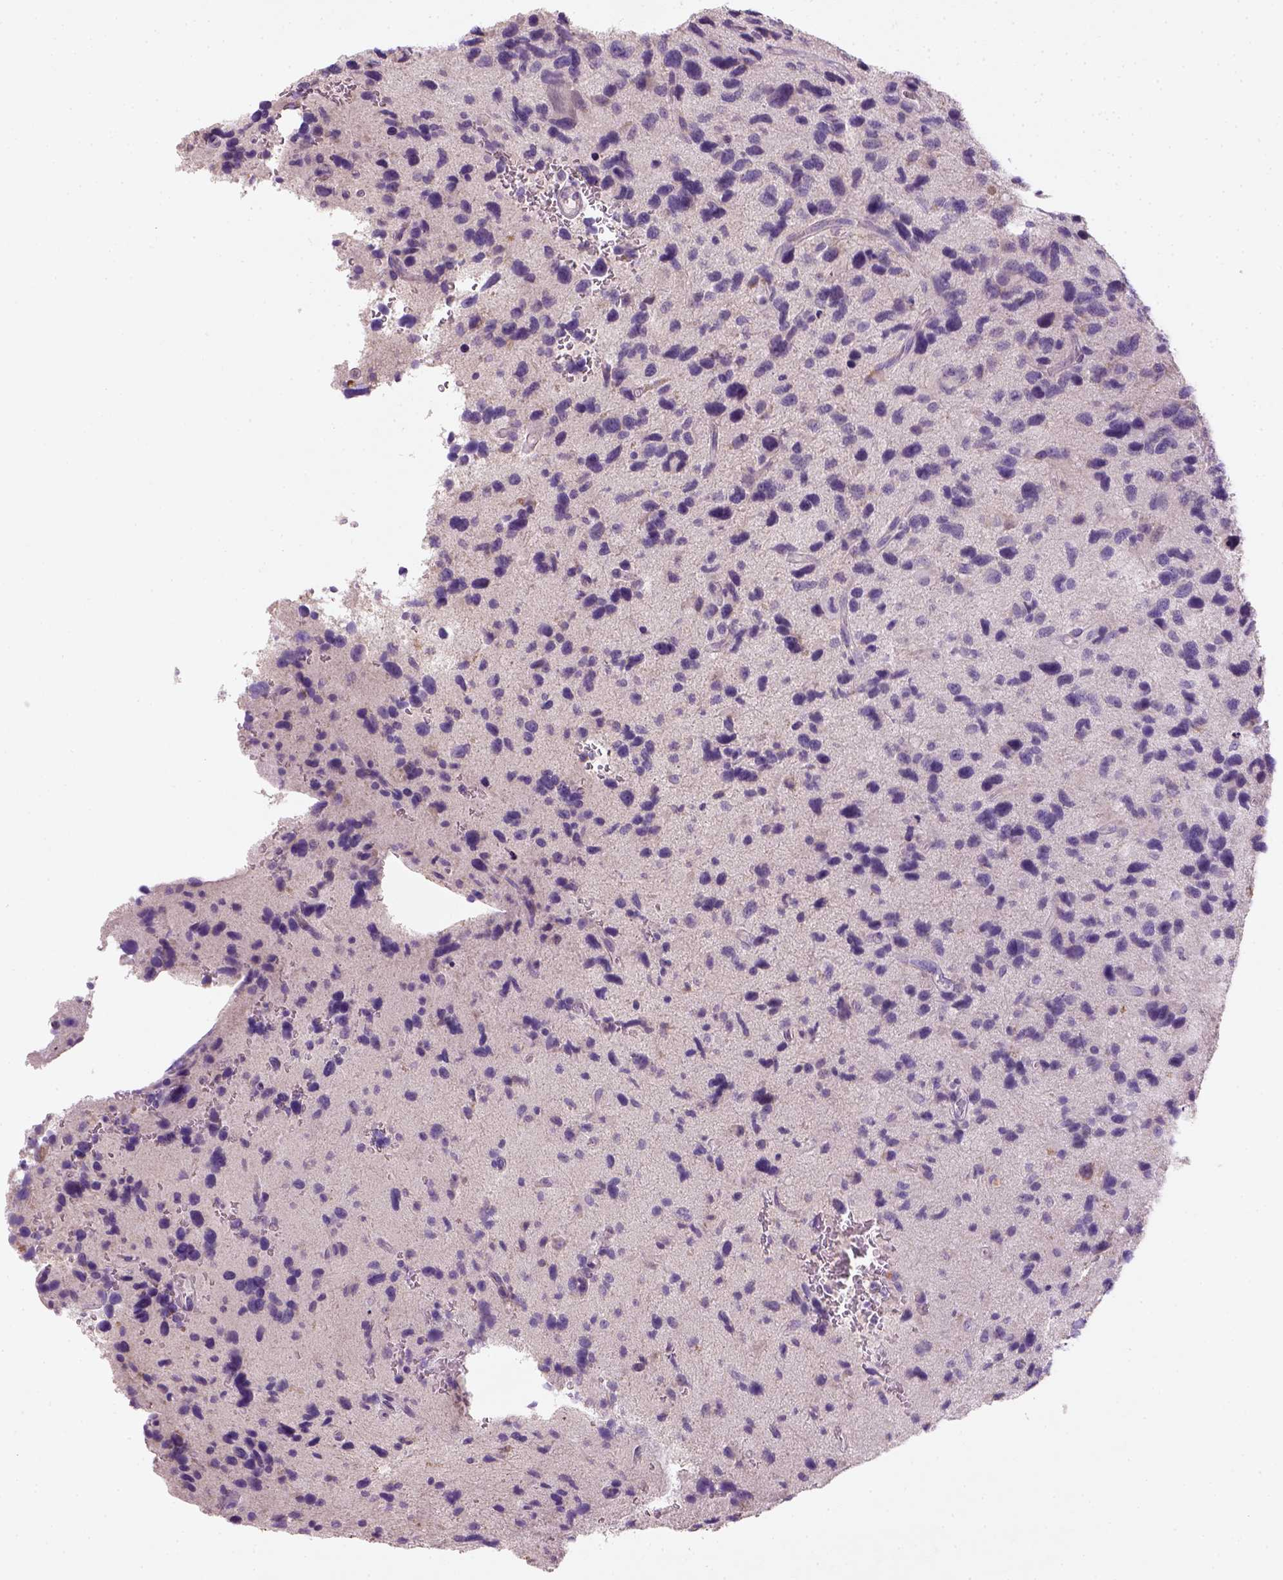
{"staining": {"intensity": "negative", "quantity": "none", "location": "none"}, "tissue": "glioma", "cell_type": "Tumor cells", "image_type": "cancer", "snomed": [{"axis": "morphology", "description": "Glioma, malignant, NOS"}, {"axis": "morphology", "description": "Glioma, malignant, High grade"}, {"axis": "topography", "description": "Brain"}], "caption": "Tumor cells show no significant protein expression in glioma. (Stains: DAB IHC with hematoxylin counter stain, Microscopy: brightfield microscopy at high magnification).", "gene": "NUDT6", "patient": {"sex": "female", "age": 71}}